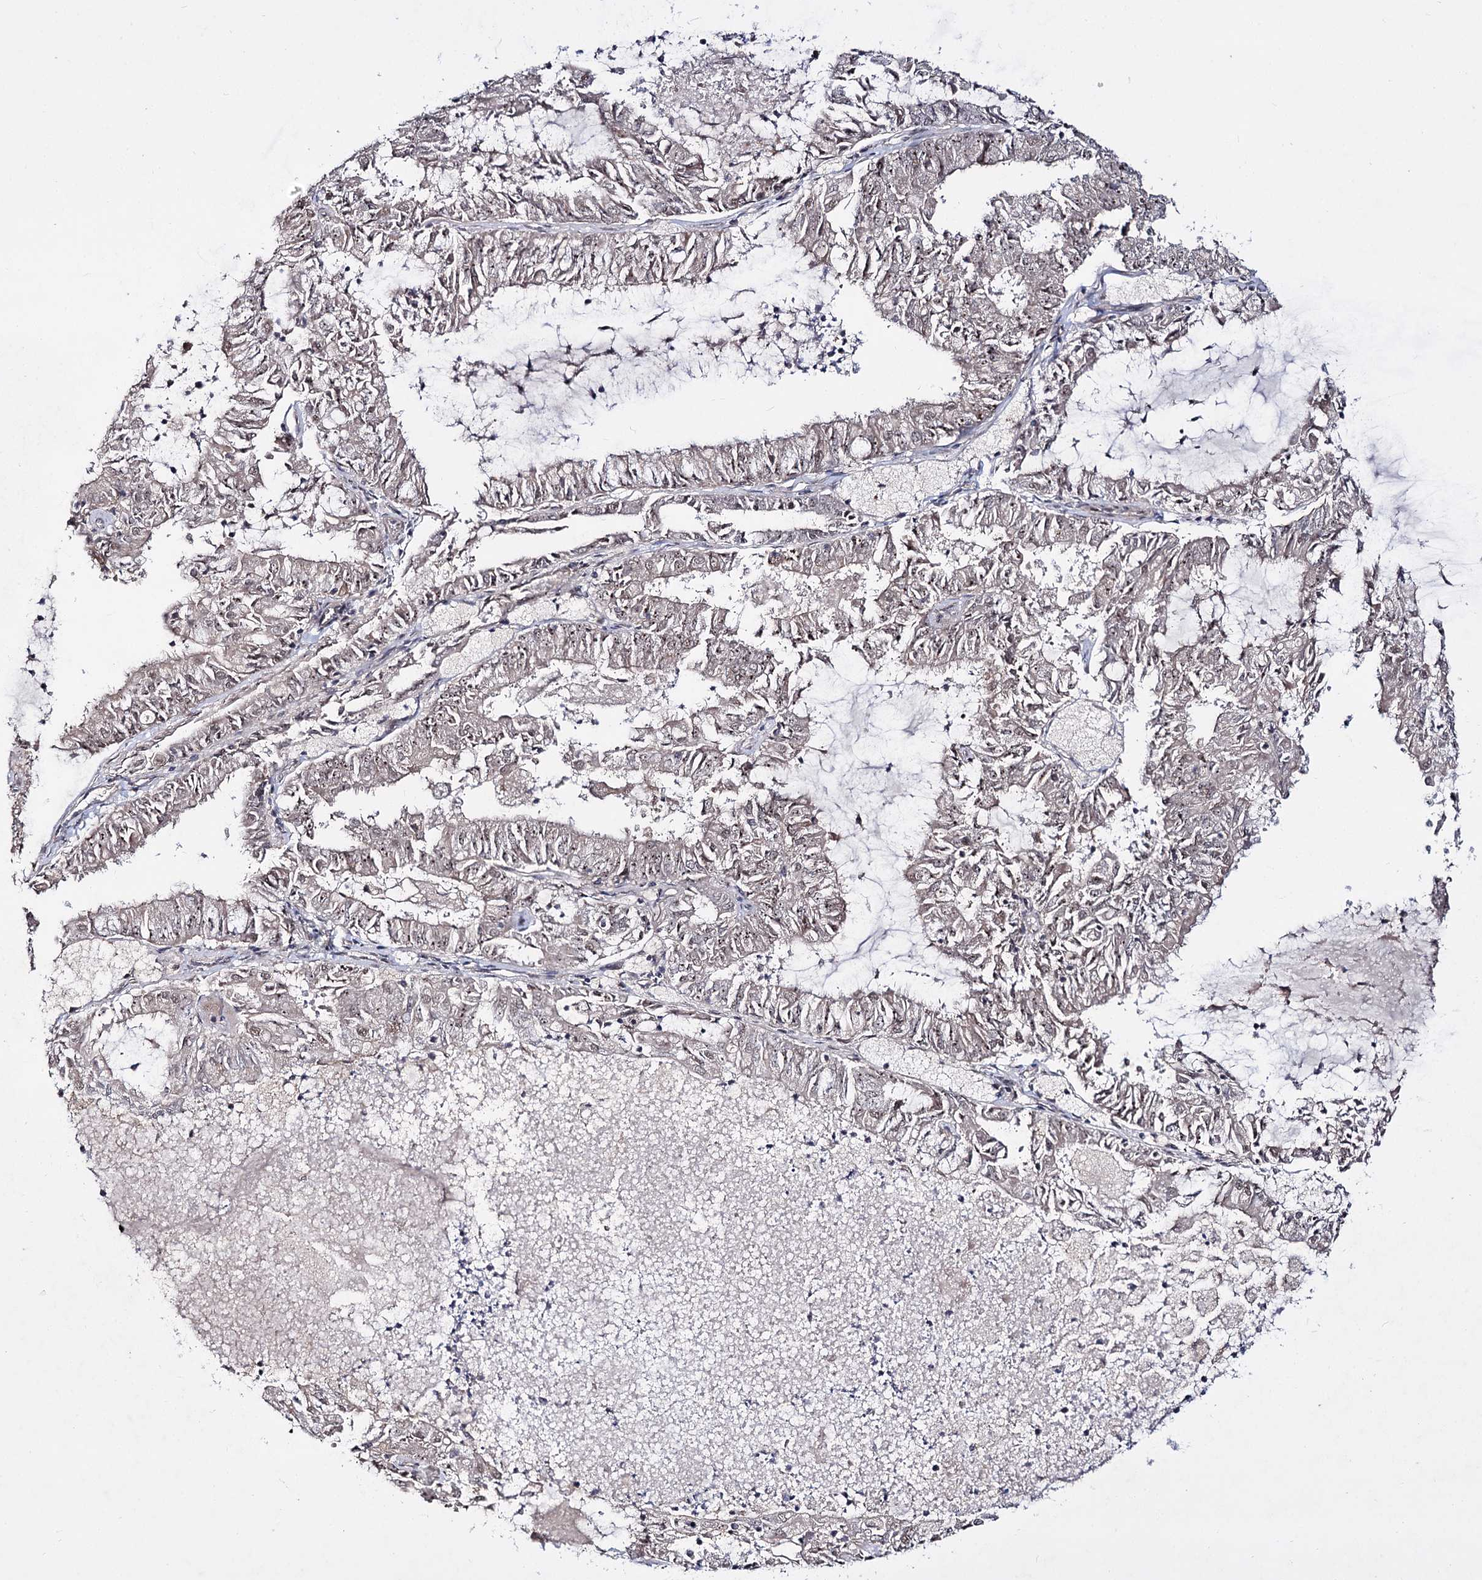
{"staining": {"intensity": "weak", "quantity": "<25%", "location": "nuclear"}, "tissue": "endometrial cancer", "cell_type": "Tumor cells", "image_type": "cancer", "snomed": [{"axis": "morphology", "description": "Adenocarcinoma, NOS"}, {"axis": "topography", "description": "Endometrium"}], "caption": "A photomicrograph of endometrial cancer stained for a protein demonstrates no brown staining in tumor cells. (DAB (3,3'-diaminobenzidine) immunohistochemistry, high magnification).", "gene": "RRP9", "patient": {"sex": "female", "age": 57}}